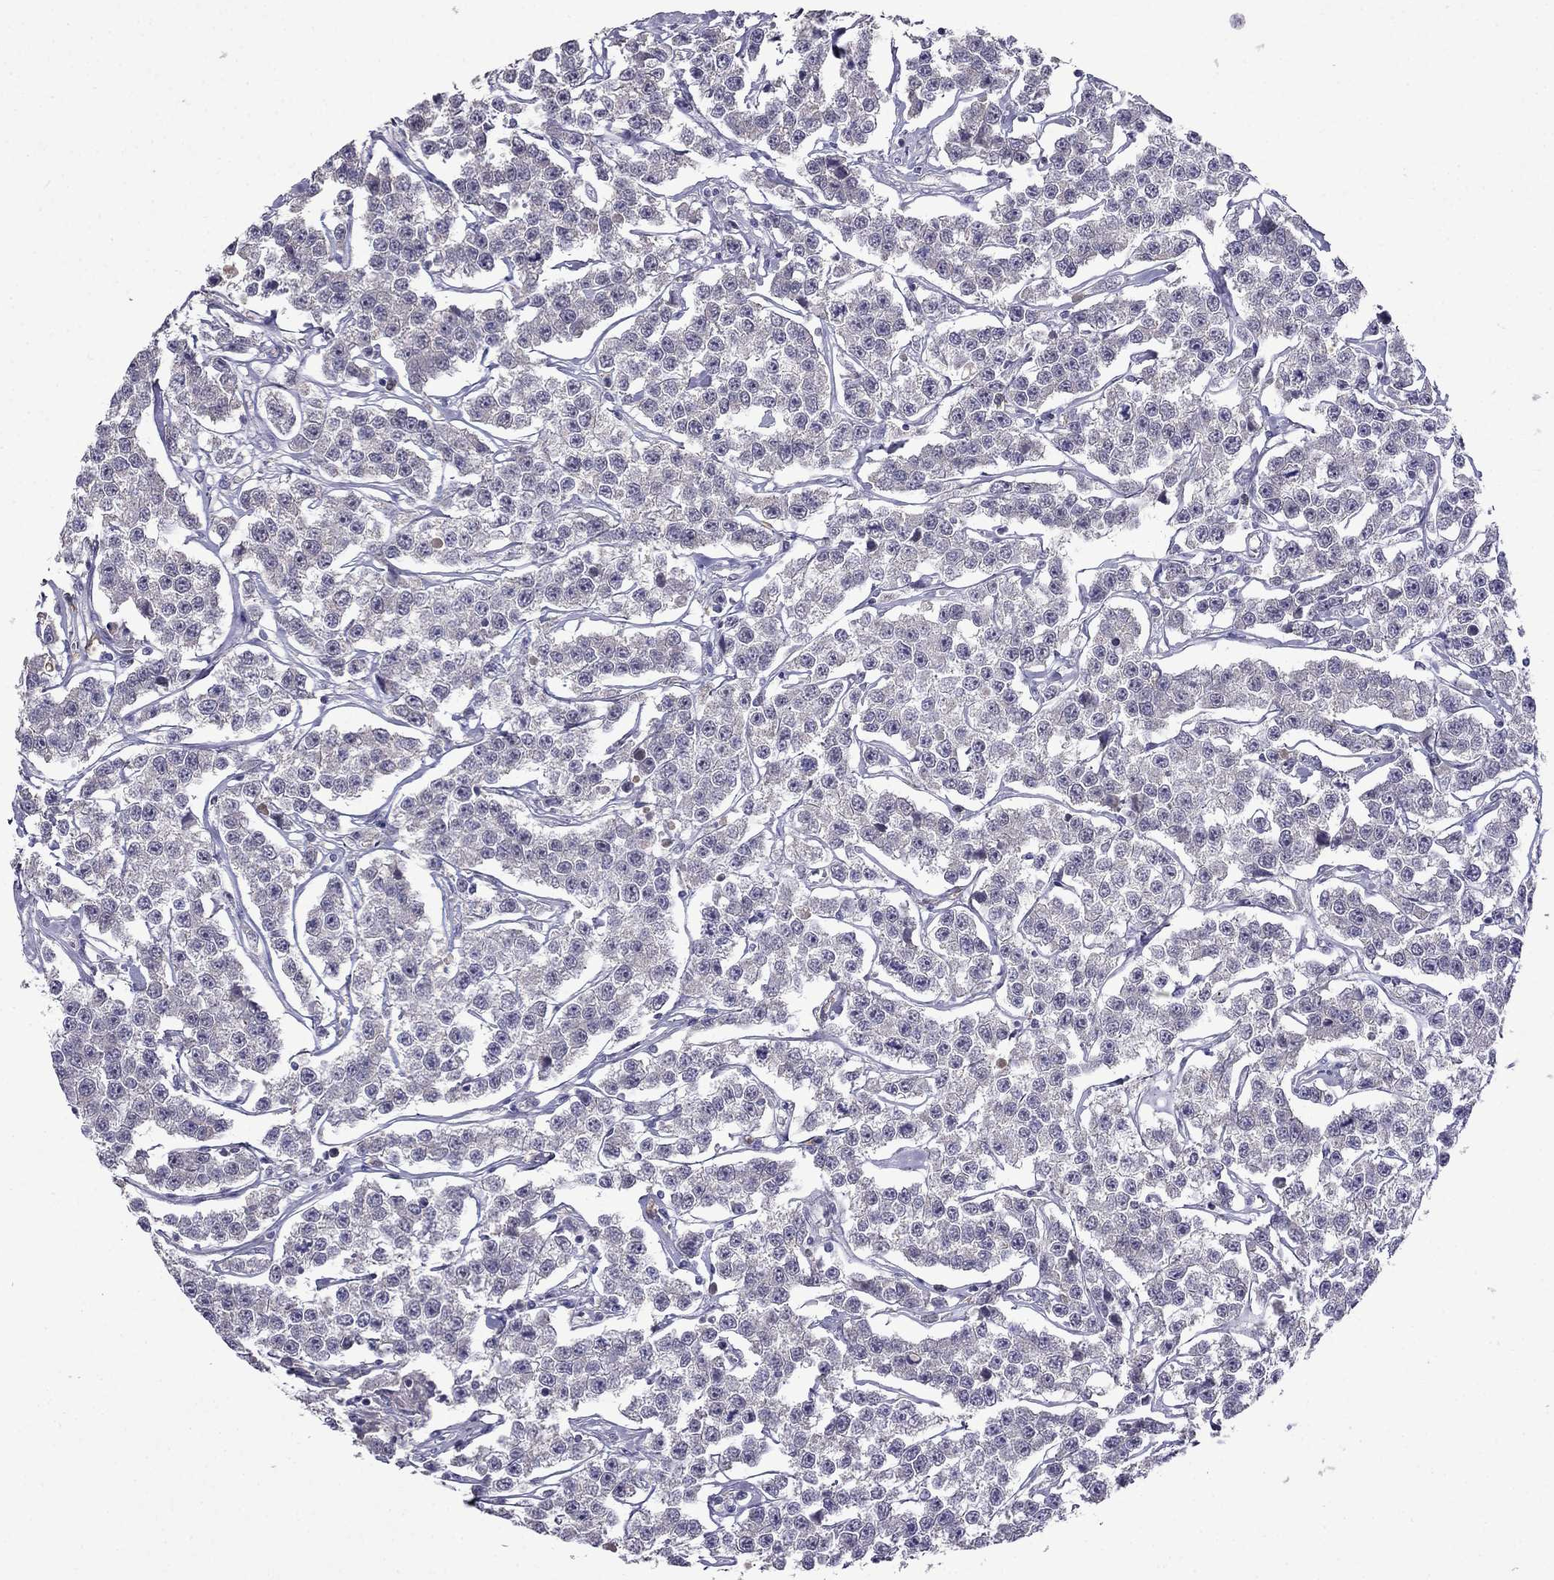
{"staining": {"intensity": "negative", "quantity": "none", "location": "none"}, "tissue": "testis cancer", "cell_type": "Tumor cells", "image_type": "cancer", "snomed": [{"axis": "morphology", "description": "Seminoma, NOS"}, {"axis": "topography", "description": "Testis"}], "caption": "Immunohistochemical staining of seminoma (testis) reveals no significant staining in tumor cells. The staining was performed using DAB (3,3'-diaminobenzidine) to visualize the protein expression in brown, while the nuclei were stained in blue with hematoxylin (Magnification: 20x).", "gene": "AQP9", "patient": {"sex": "male", "age": 59}}